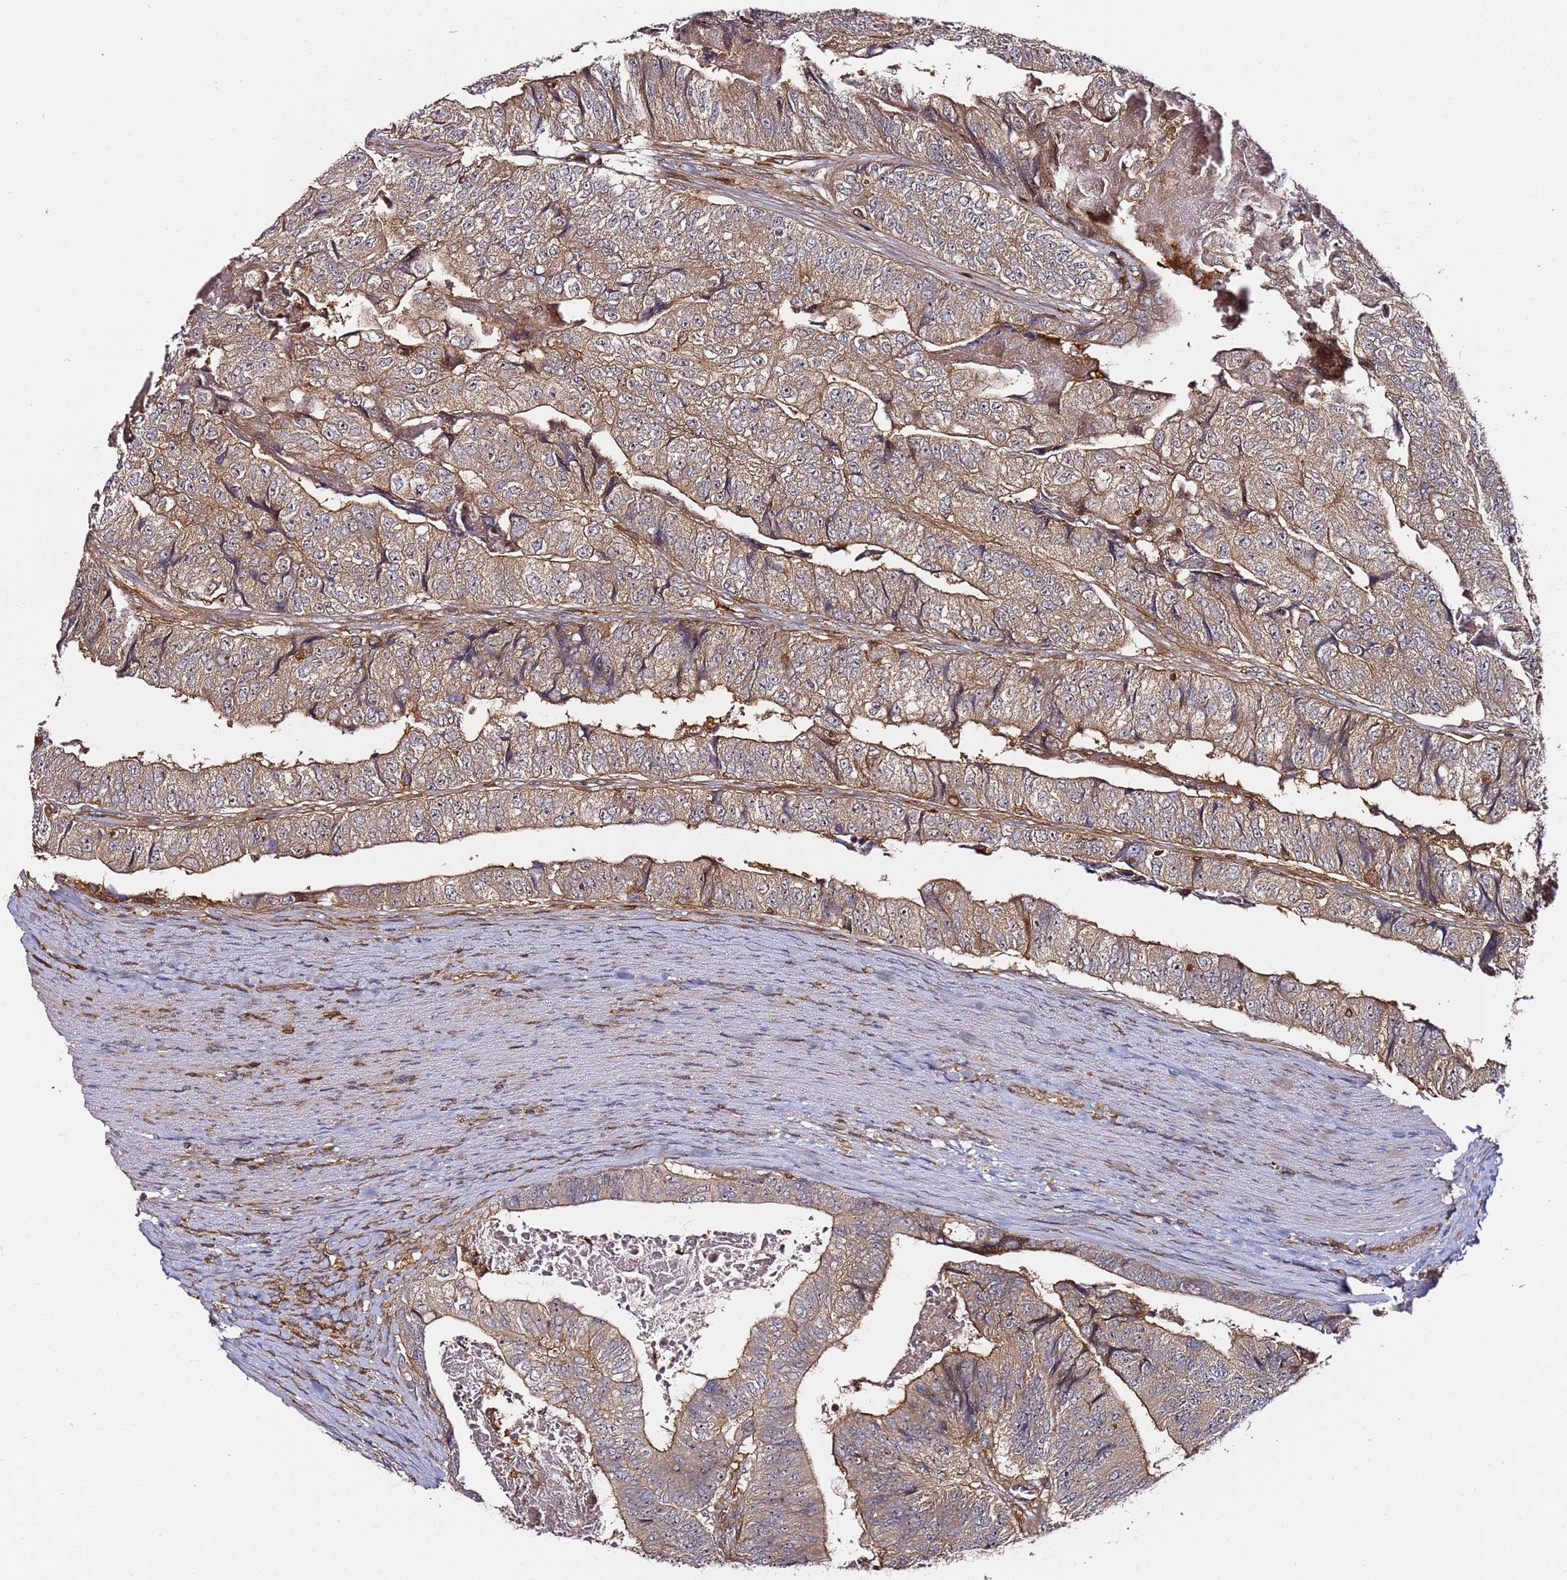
{"staining": {"intensity": "moderate", "quantity": ">75%", "location": "cytoplasmic/membranous"}, "tissue": "colorectal cancer", "cell_type": "Tumor cells", "image_type": "cancer", "snomed": [{"axis": "morphology", "description": "Adenocarcinoma, NOS"}, {"axis": "topography", "description": "Colon"}], "caption": "Tumor cells display medium levels of moderate cytoplasmic/membranous expression in approximately >75% of cells in human adenocarcinoma (colorectal).", "gene": "PRMT7", "patient": {"sex": "female", "age": 67}}